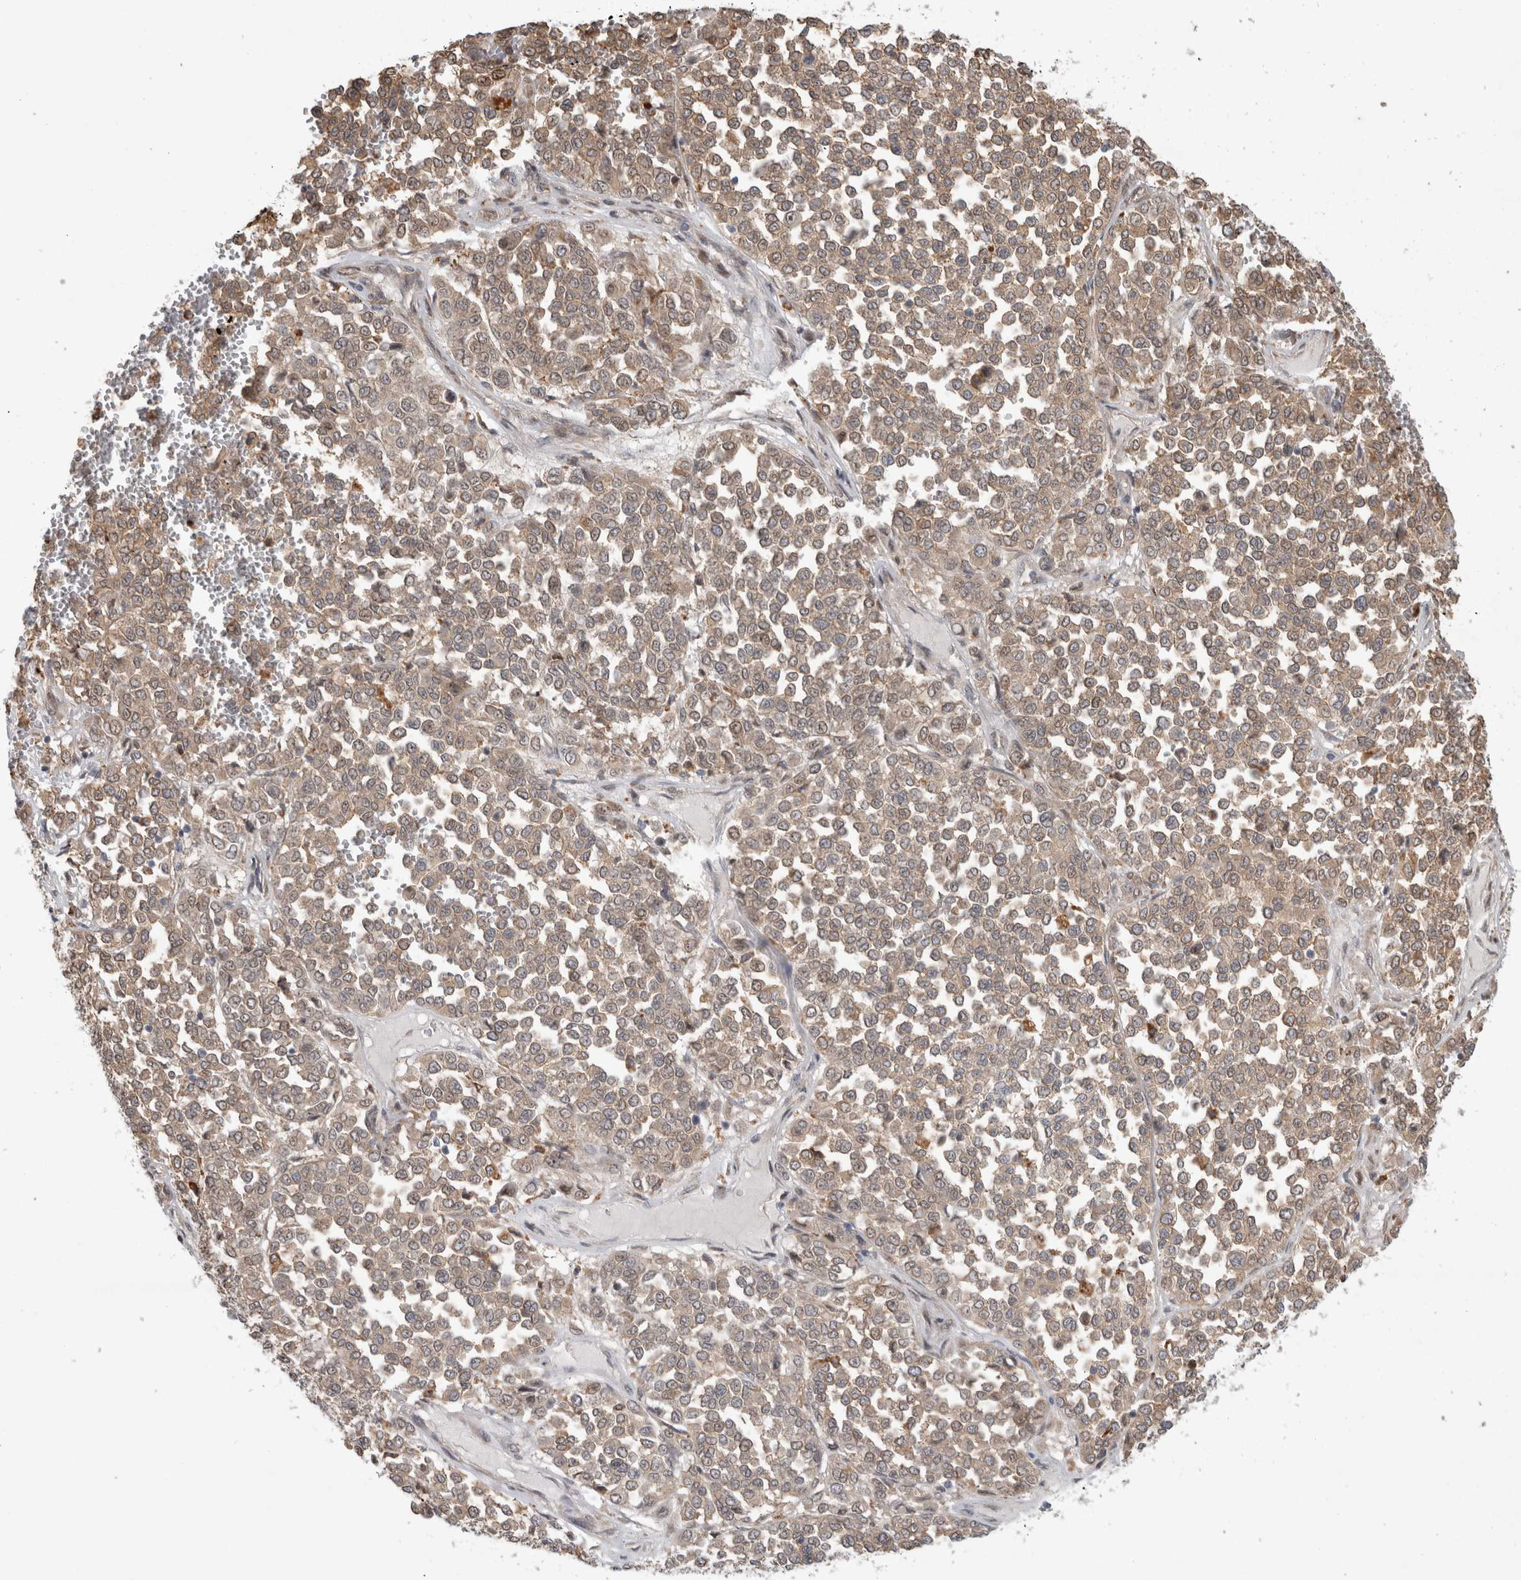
{"staining": {"intensity": "weak", "quantity": ">75%", "location": "cytoplasmic/membranous"}, "tissue": "melanoma", "cell_type": "Tumor cells", "image_type": "cancer", "snomed": [{"axis": "morphology", "description": "Malignant melanoma, Metastatic site"}, {"axis": "topography", "description": "Pancreas"}], "caption": "A brown stain labels weak cytoplasmic/membranous staining of a protein in human melanoma tumor cells.", "gene": "NAB2", "patient": {"sex": "female", "age": 30}}